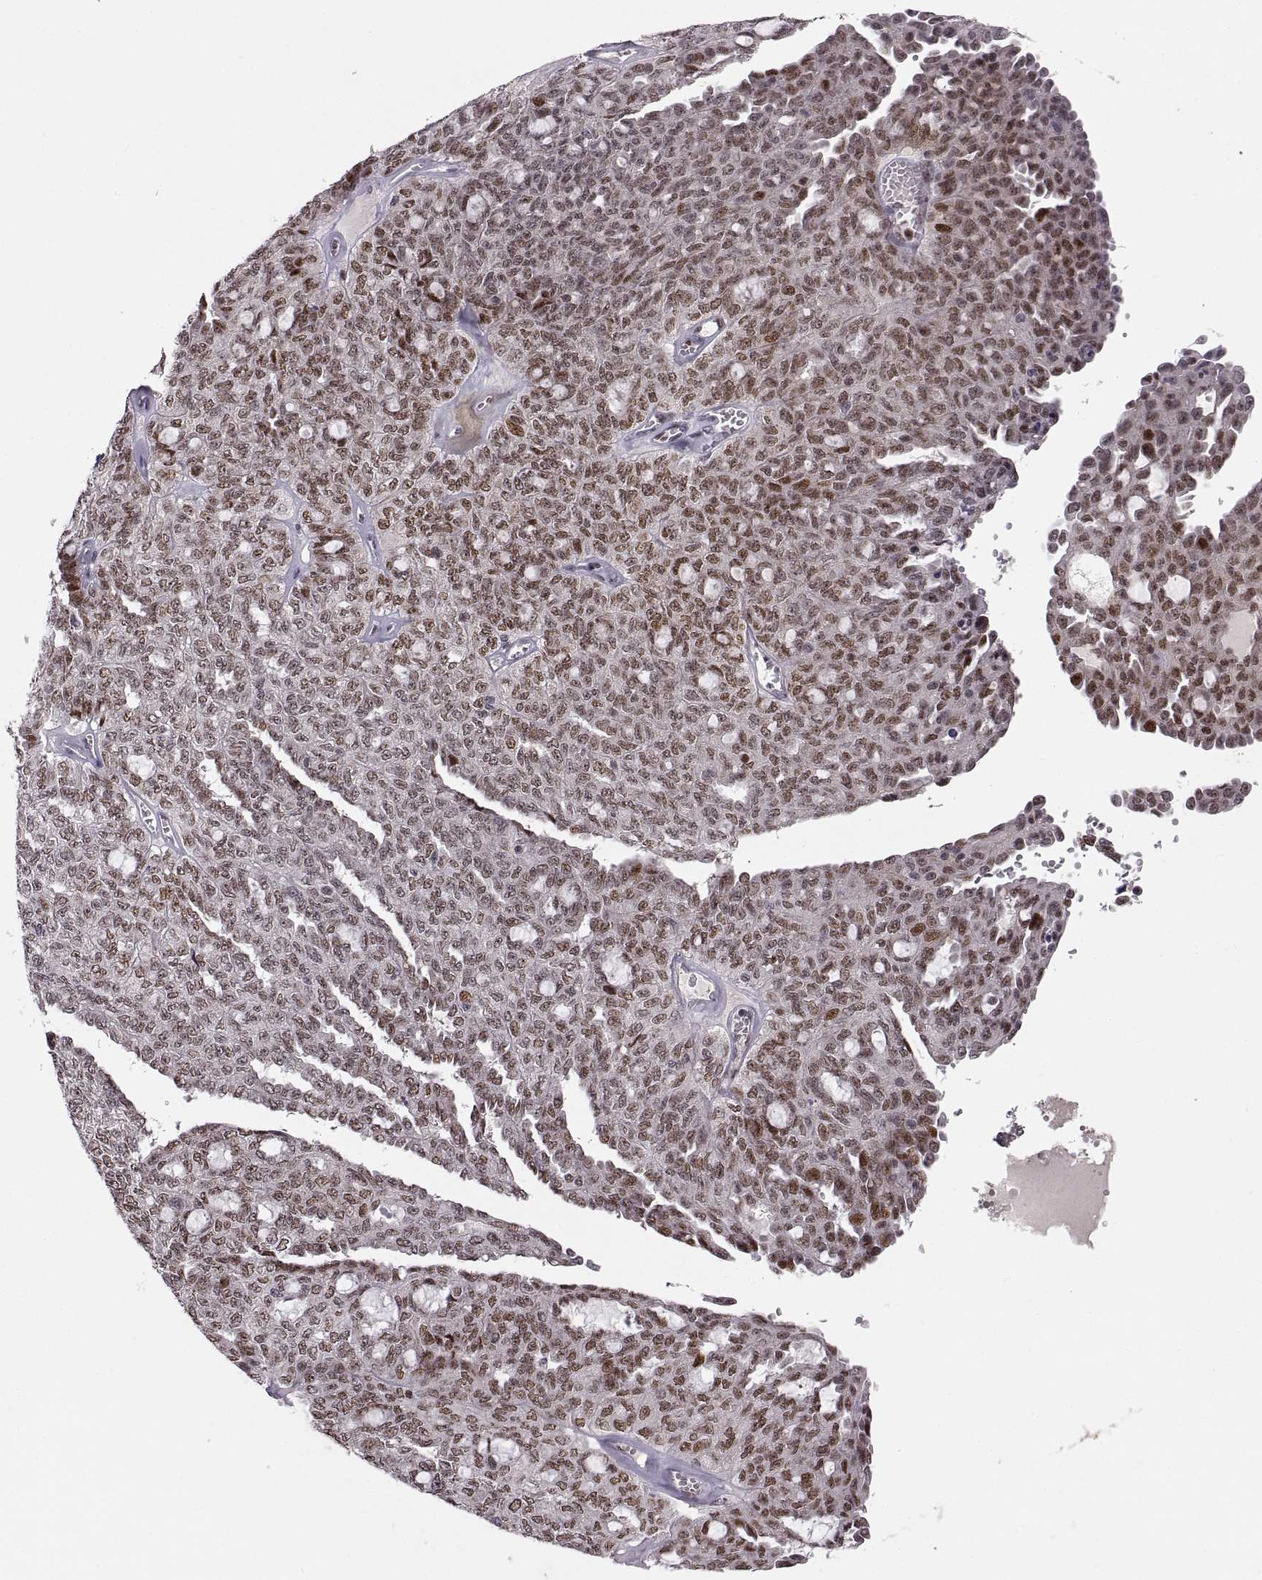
{"staining": {"intensity": "moderate", "quantity": ">75%", "location": "nuclear"}, "tissue": "ovarian cancer", "cell_type": "Tumor cells", "image_type": "cancer", "snomed": [{"axis": "morphology", "description": "Cystadenocarcinoma, serous, NOS"}, {"axis": "topography", "description": "Ovary"}], "caption": "Ovarian serous cystadenocarcinoma tissue displays moderate nuclear positivity in about >75% of tumor cells, visualized by immunohistochemistry.", "gene": "SNAI1", "patient": {"sex": "female", "age": 71}}